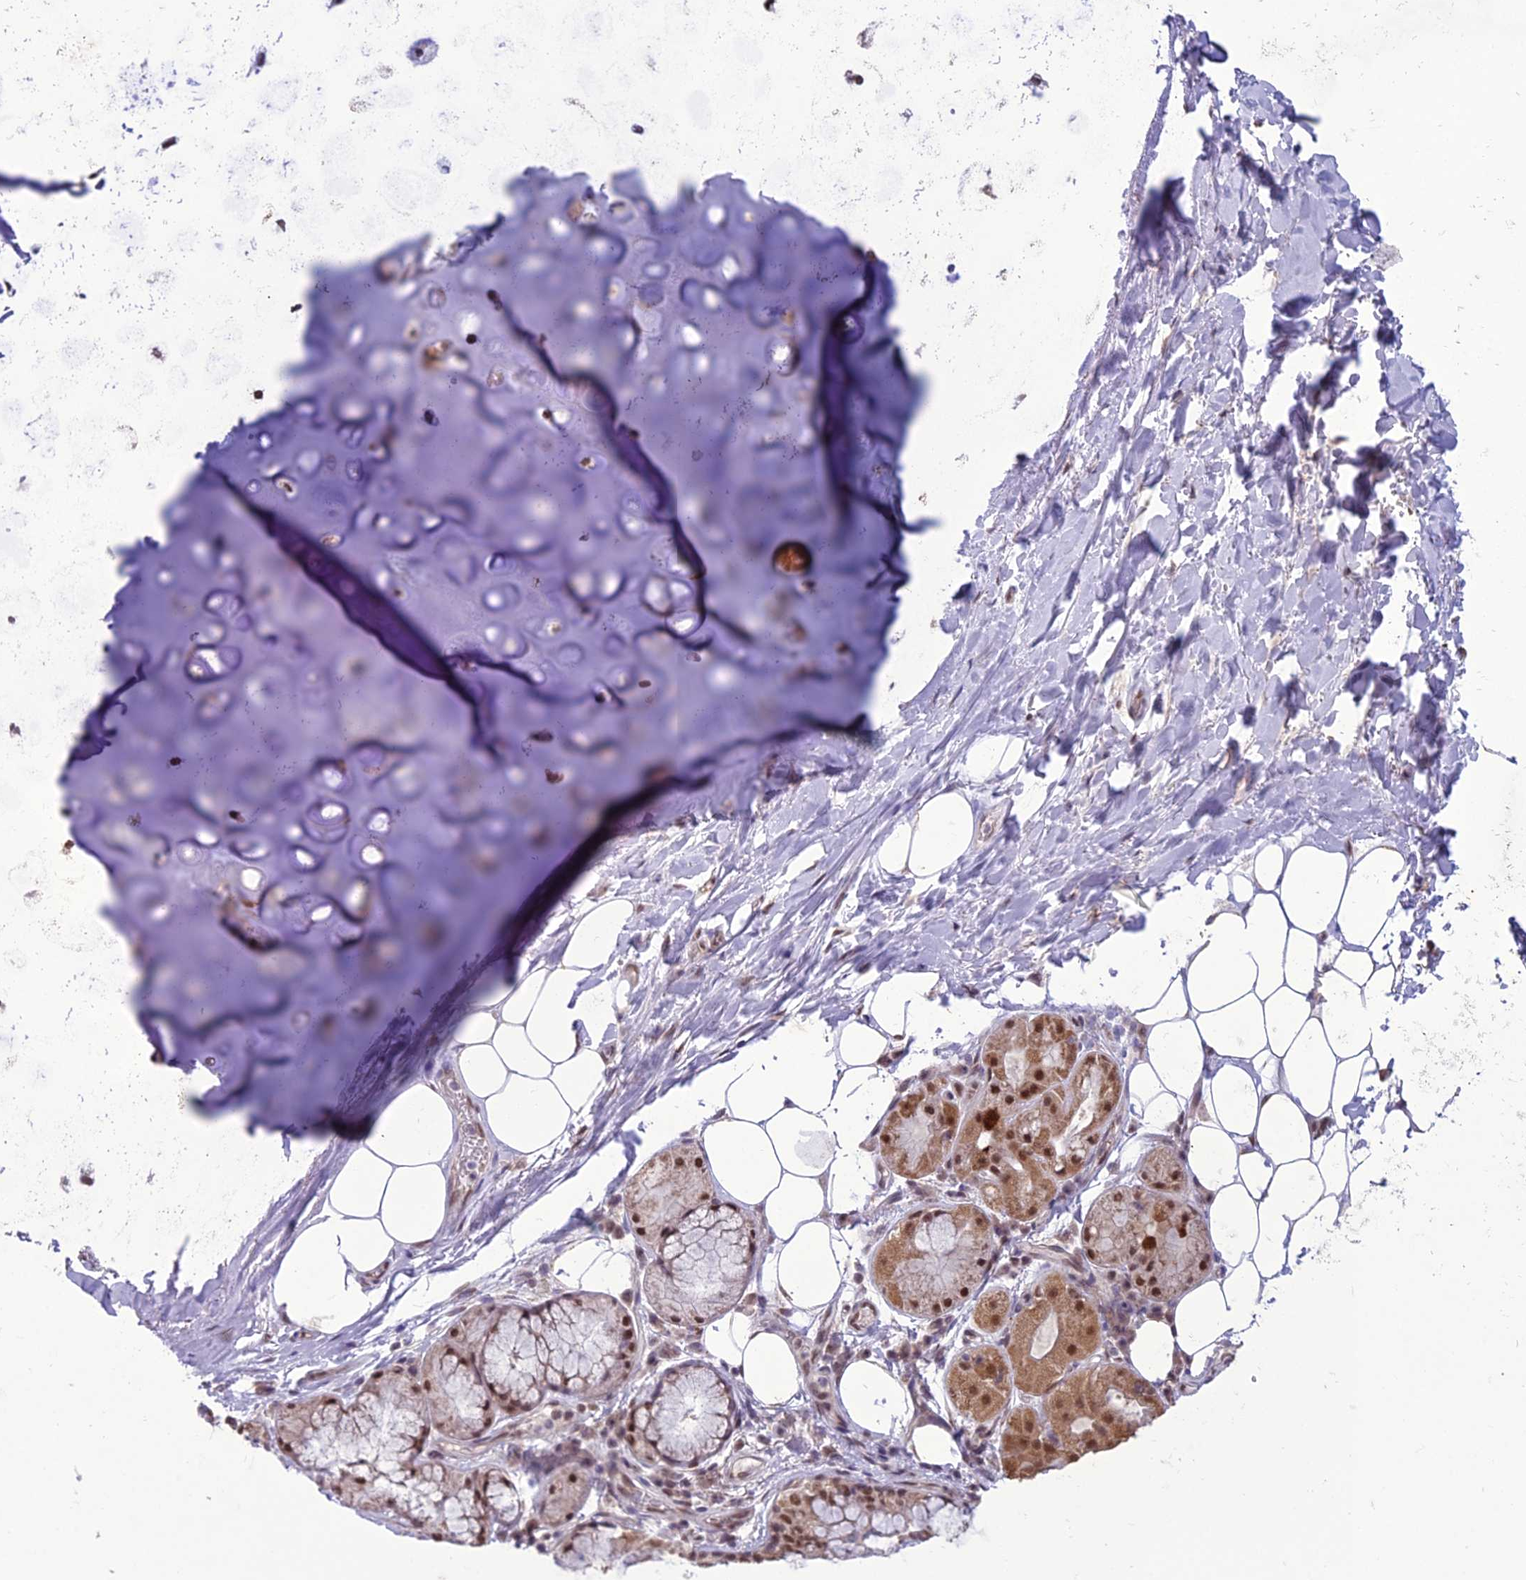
{"staining": {"intensity": "moderate", "quantity": "<25%", "location": "nuclear"}, "tissue": "adipose tissue", "cell_type": "Adipocytes", "image_type": "normal", "snomed": [{"axis": "morphology", "description": "Normal tissue, NOS"}, {"axis": "topography", "description": "Lymph node"}, {"axis": "topography", "description": "Cartilage tissue"}, {"axis": "topography", "description": "Bronchus"}], "caption": "Approximately <25% of adipocytes in normal human adipose tissue demonstrate moderate nuclear protein staining as visualized by brown immunohistochemical staining.", "gene": "RANBP3", "patient": {"sex": "male", "age": 63}}